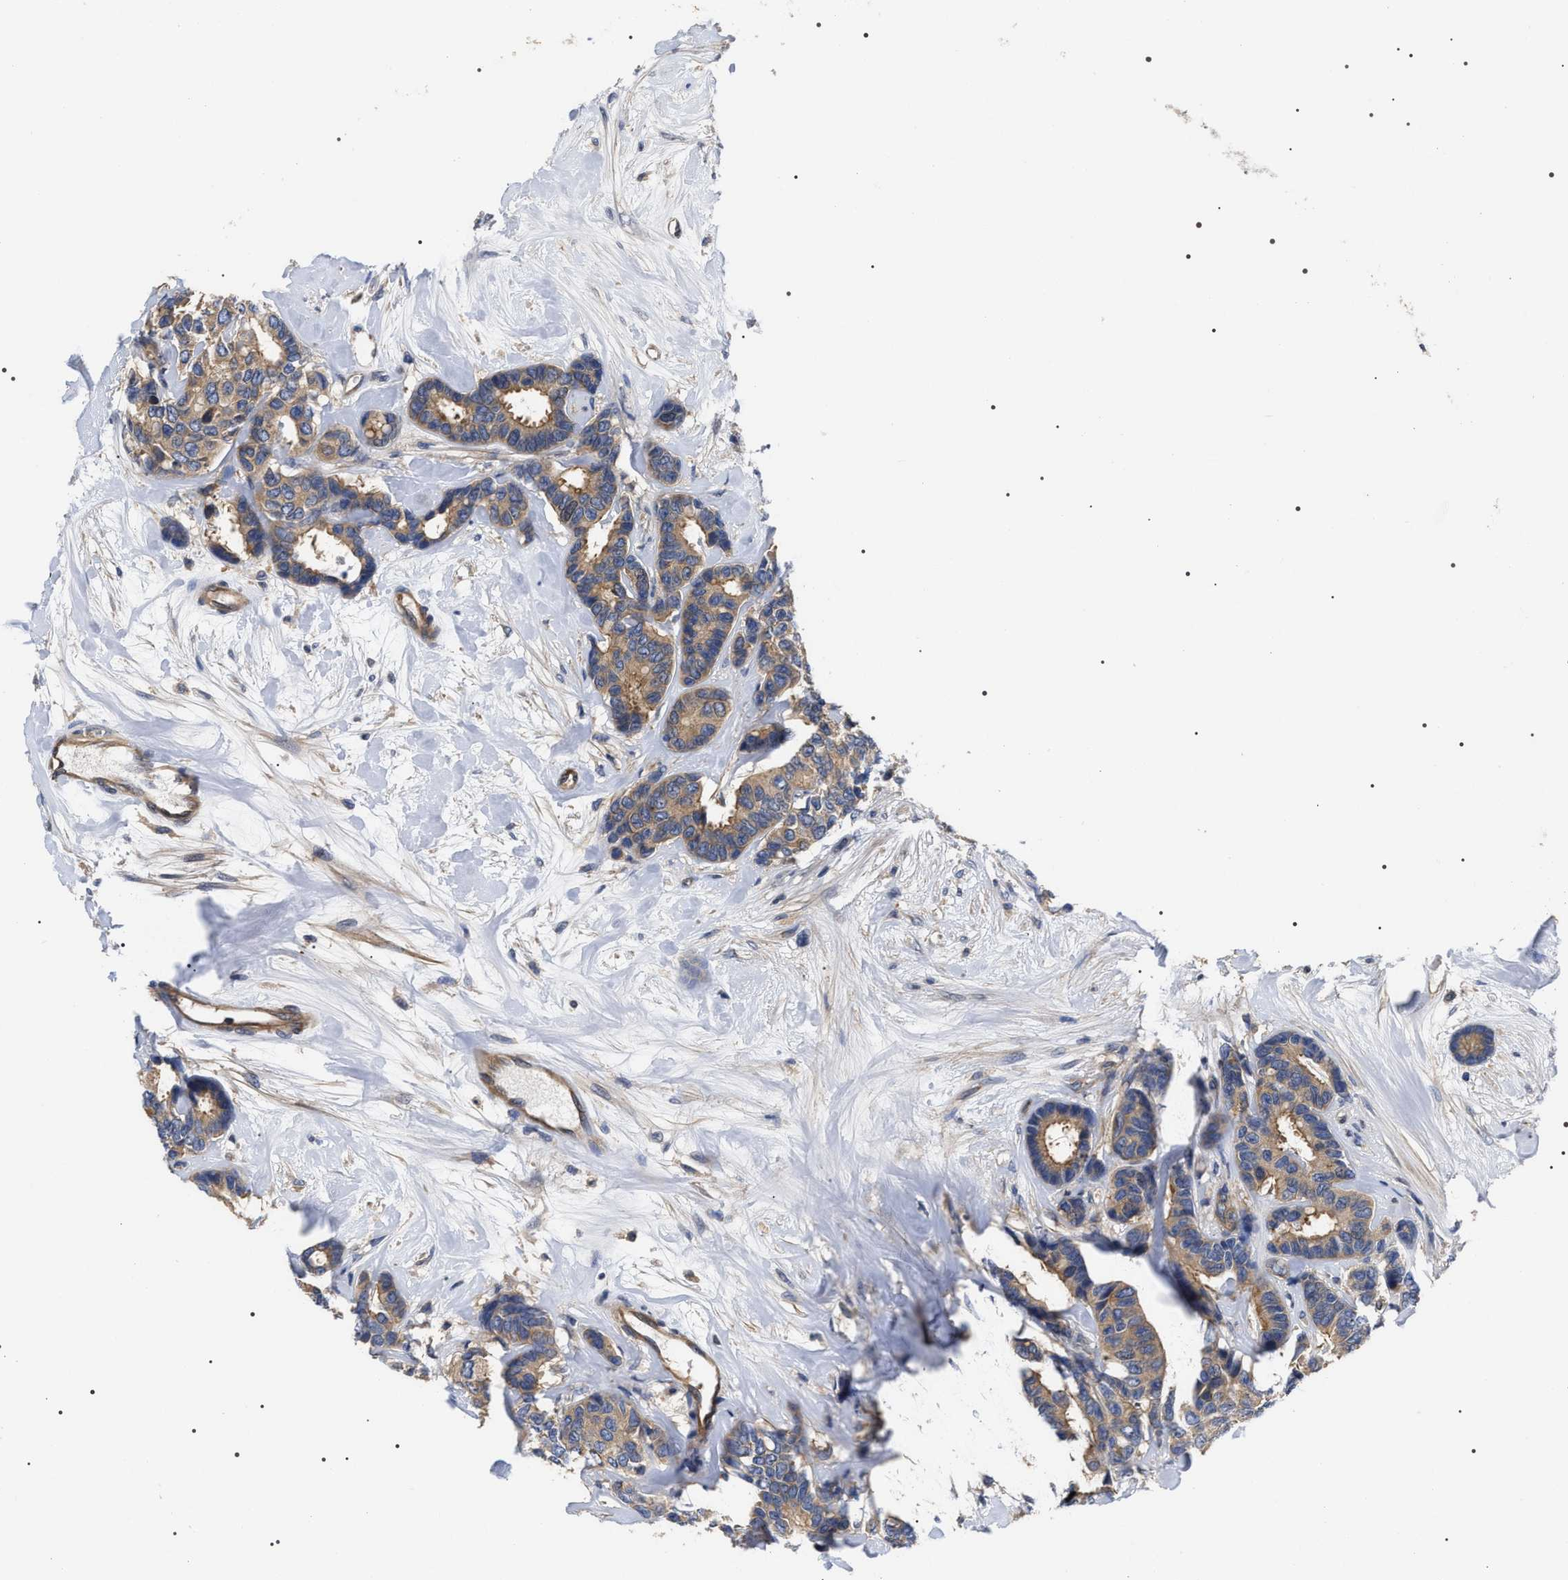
{"staining": {"intensity": "weak", "quantity": ">75%", "location": "cytoplasmic/membranous"}, "tissue": "breast cancer", "cell_type": "Tumor cells", "image_type": "cancer", "snomed": [{"axis": "morphology", "description": "Duct carcinoma"}, {"axis": "topography", "description": "Breast"}], "caption": "Weak cytoplasmic/membranous protein staining is identified in about >75% of tumor cells in infiltrating ductal carcinoma (breast).", "gene": "MIS18A", "patient": {"sex": "female", "age": 87}}